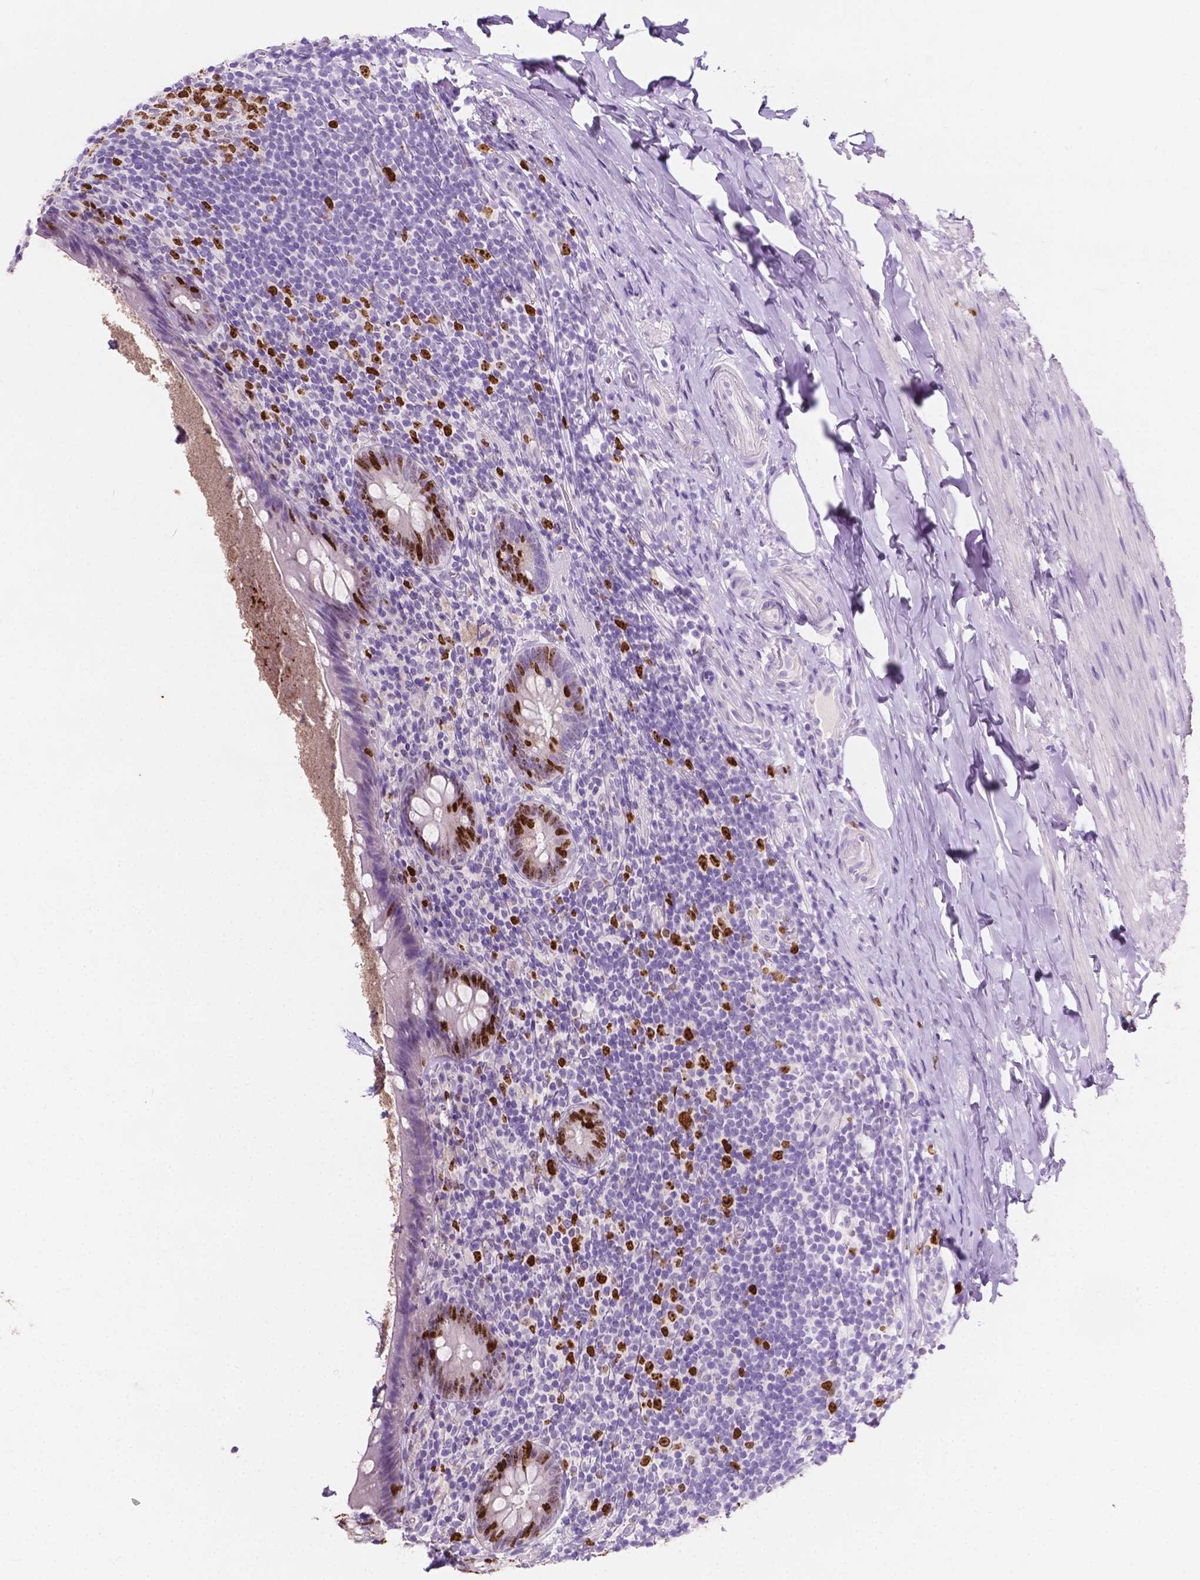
{"staining": {"intensity": "strong", "quantity": "25%-75%", "location": "nuclear"}, "tissue": "appendix", "cell_type": "Glandular cells", "image_type": "normal", "snomed": [{"axis": "morphology", "description": "Normal tissue, NOS"}, {"axis": "topography", "description": "Appendix"}], "caption": "This image exhibits normal appendix stained with immunohistochemistry to label a protein in brown. The nuclear of glandular cells show strong positivity for the protein. Nuclei are counter-stained blue.", "gene": "SIAH2", "patient": {"sex": "male", "age": 47}}